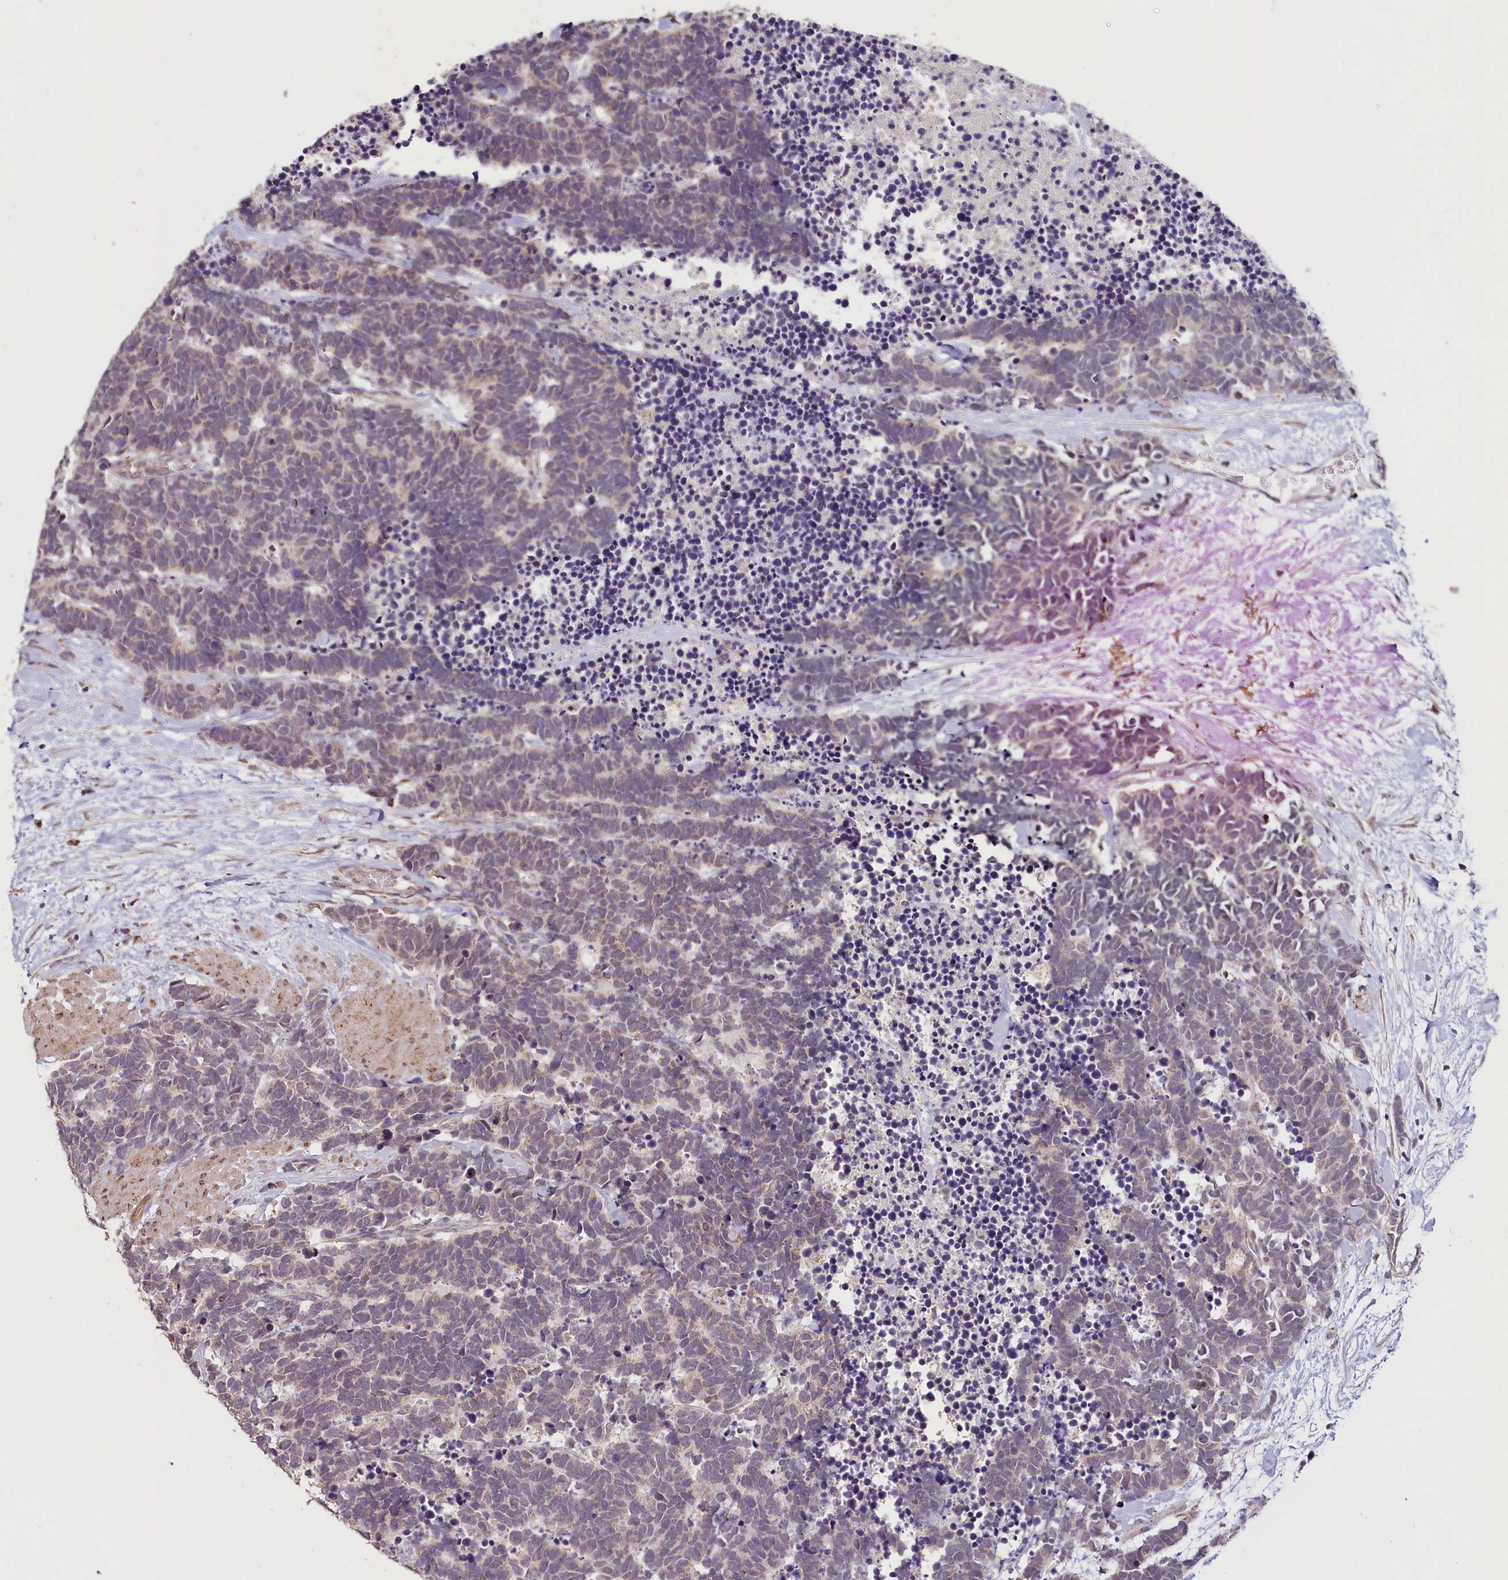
{"staining": {"intensity": "weak", "quantity": ">75%", "location": "cytoplasmic/membranous"}, "tissue": "carcinoid", "cell_type": "Tumor cells", "image_type": "cancer", "snomed": [{"axis": "morphology", "description": "Carcinoma, NOS"}, {"axis": "morphology", "description": "Carcinoid, malignant, NOS"}, {"axis": "topography", "description": "Urinary bladder"}], "caption": "Immunohistochemical staining of carcinoid displays low levels of weak cytoplasmic/membranous positivity in about >75% of tumor cells. The protein of interest is stained brown, and the nuclei are stained in blue (DAB (3,3'-diaminobenzidine) IHC with brightfield microscopy, high magnification).", "gene": "PDE6D", "patient": {"sex": "male", "age": 57}}